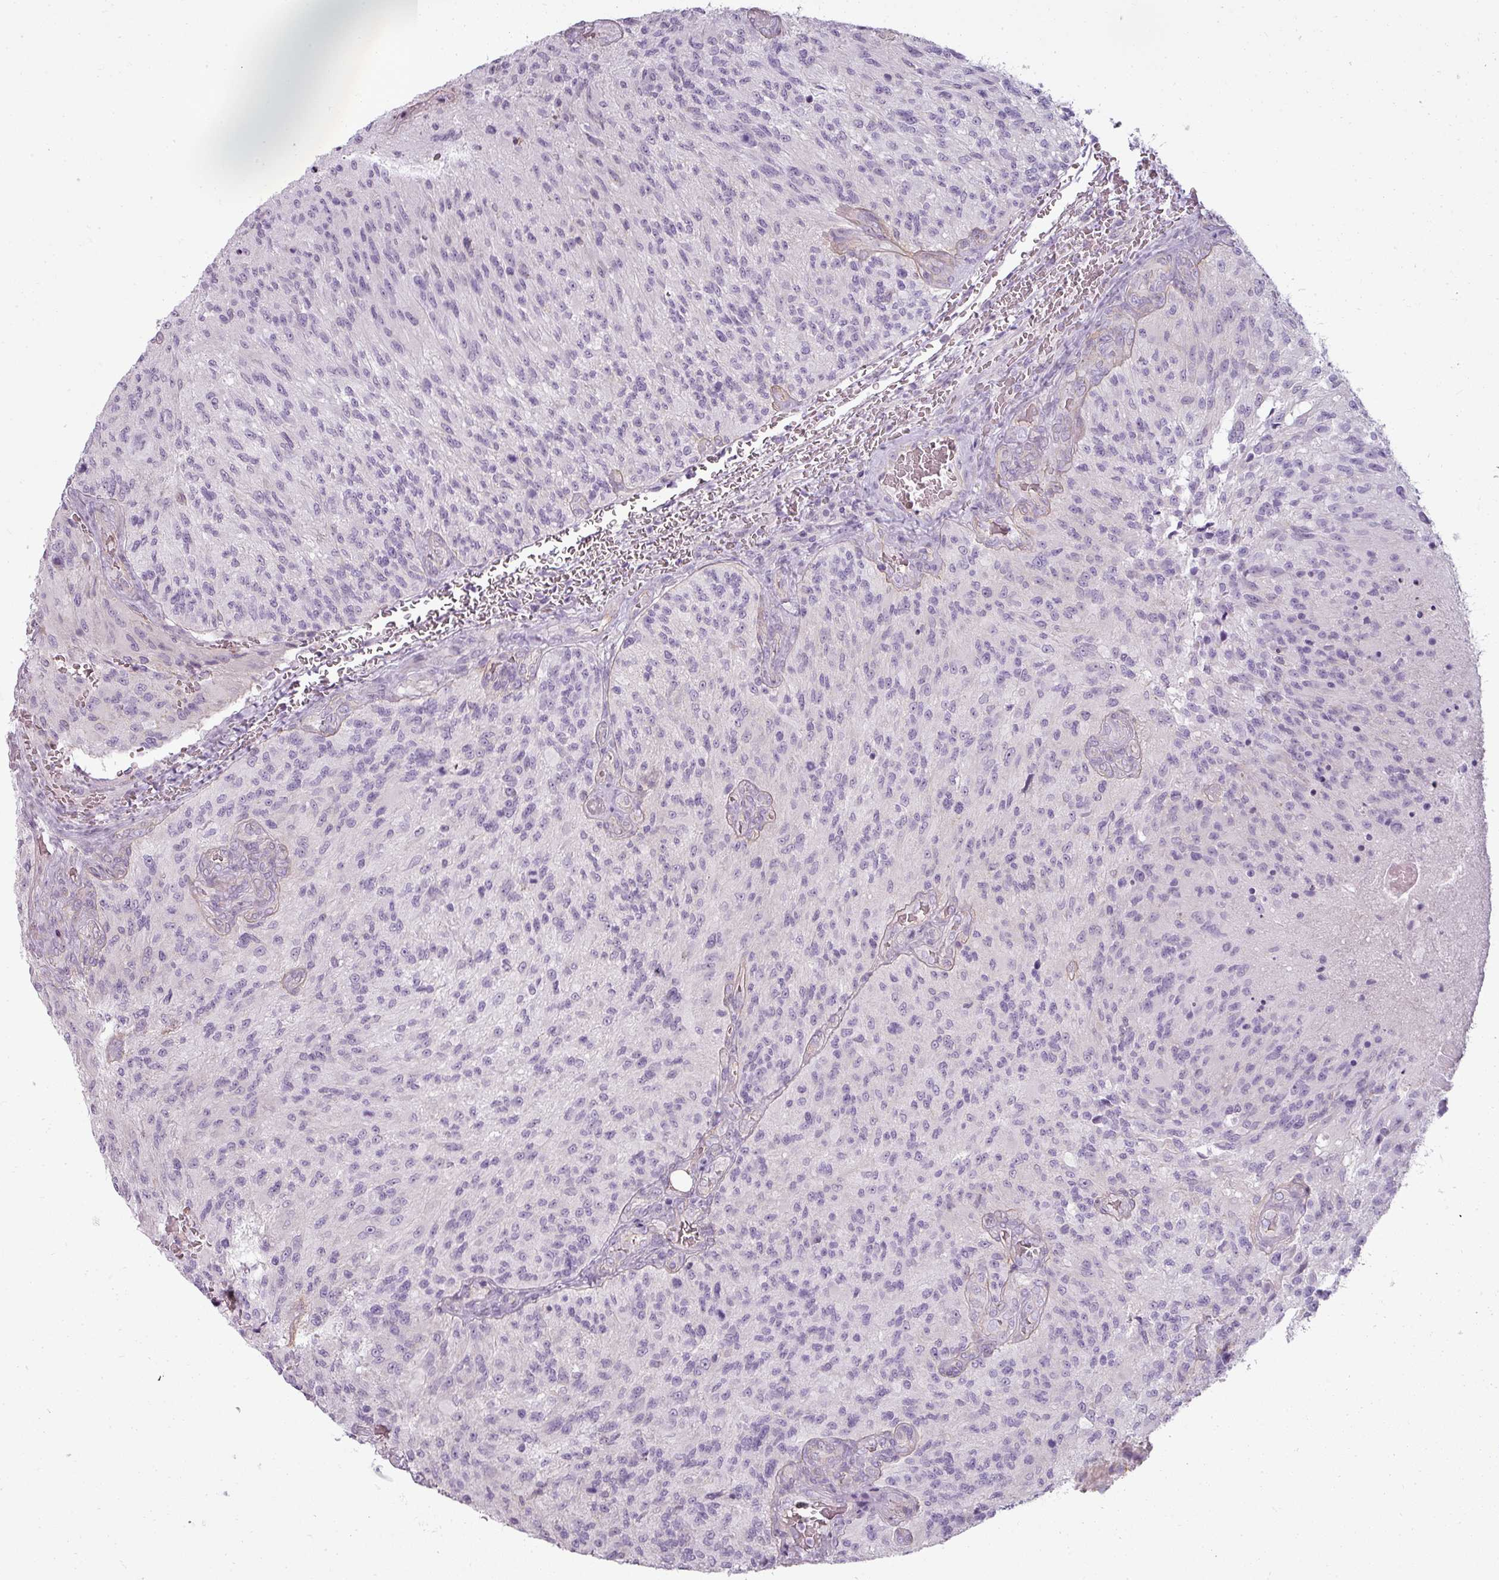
{"staining": {"intensity": "negative", "quantity": "none", "location": "none"}, "tissue": "glioma", "cell_type": "Tumor cells", "image_type": "cancer", "snomed": [{"axis": "morphology", "description": "Normal tissue, NOS"}, {"axis": "morphology", "description": "Glioma, malignant, High grade"}, {"axis": "topography", "description": "Cerebral cortex"}], "caption": "This is an immunohistochemistry image of human glioma. There is no positivity in tumor cells.", "gene": "ASB1", "patient": {"sex": "male", "age": 56}}